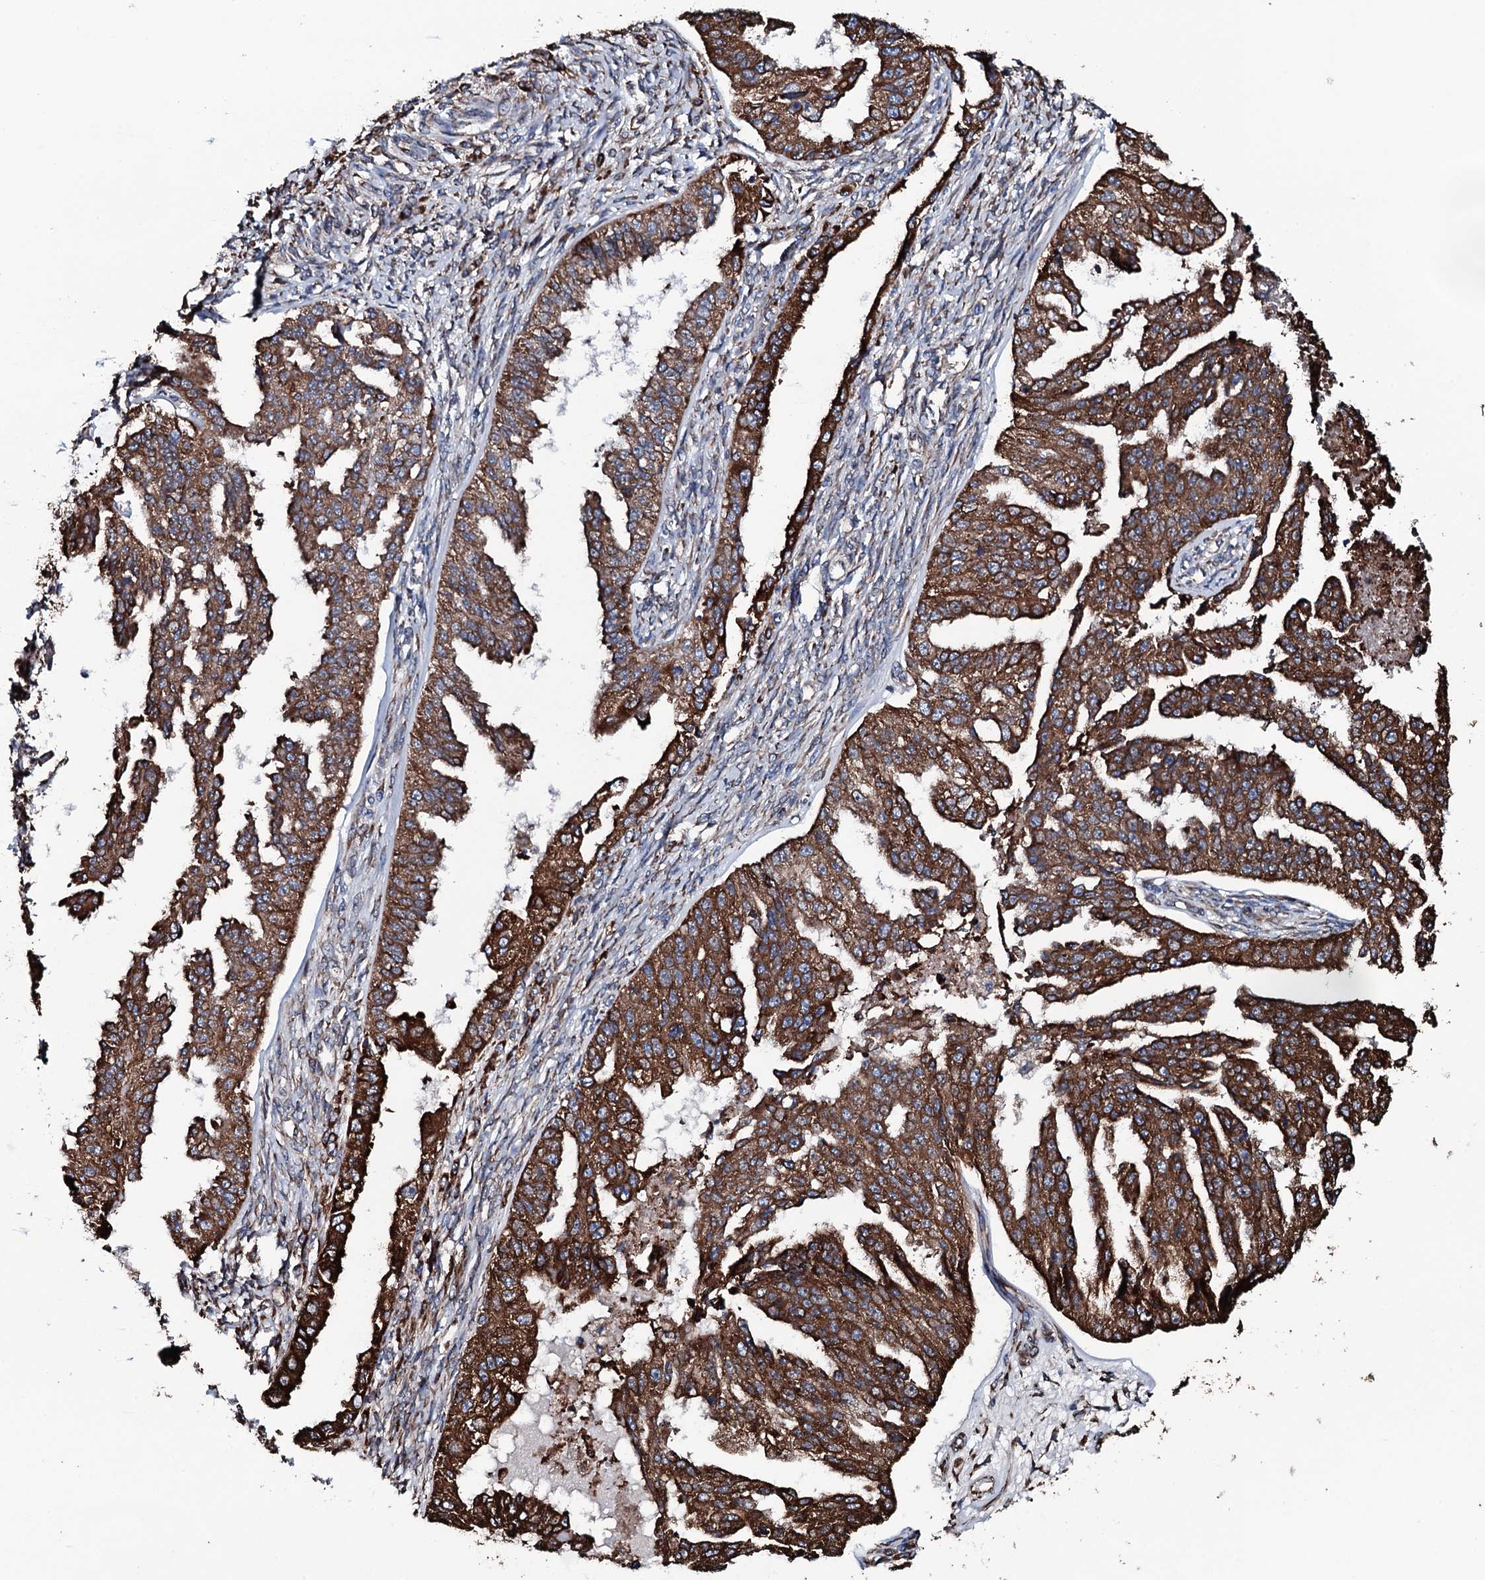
{"staining": {"intensity": "strong", "quantity": ">75%", "location": "cytoplasmic/membranous"}, "tissue": "ovarian cancer", "cell_type": "Tumor cells", "image_type": "cancer", "snomed": [{"axis": "morphology", "description": "Cystadenocarcinoma, serous, NOS"}, {"axis": "topography", "description": "Ovary"}], "caption": "DAB (3,3'-diaminobenzidine) immunohistochemical staining of human serous cystadenocarcinoma (ovarian) demonstrates strong cytoplasmic/membranous protein expression in approximately >75% of tumor cells.", "gene": "RAB12", "patient": {"sex": "female", "age": 58}}